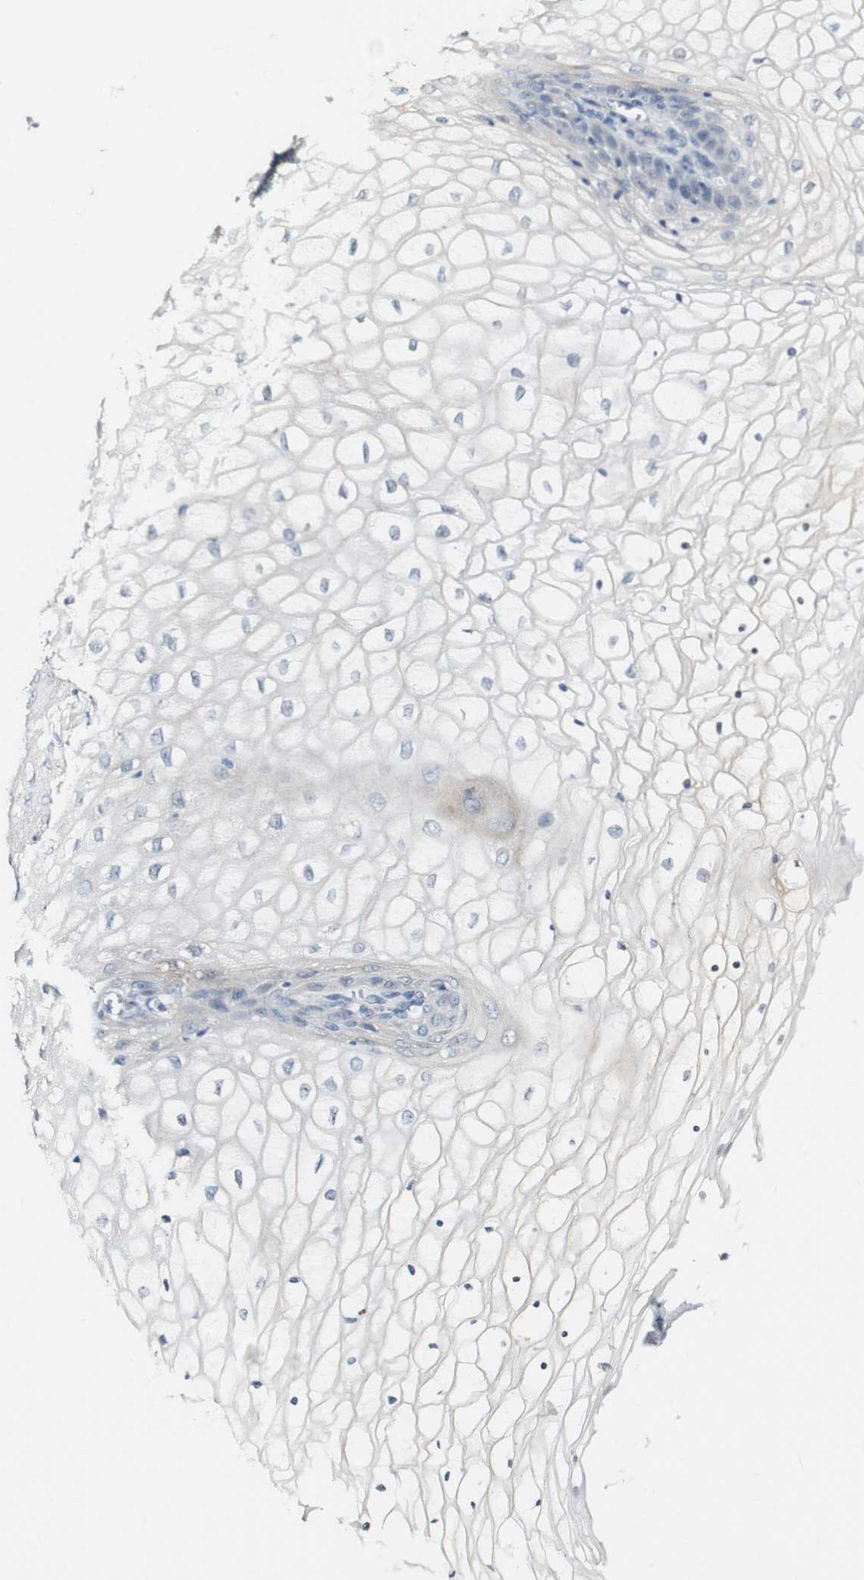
{"staining": {"intensity": "negative", "quantity": "none", "location": "none"}, "tissue": "vagina", "cell_type": "Squamous epithelial cells", "image_type": "normal", "snomed": [{"axis": "morphology", "description": "Normal tissue, NOS"}, {"axis": "topography", "description": "Vagina"}], "caption": "This is a histopathology image of IHC staining of benign vagina, which shows no positivity in squamous epithelial cells.", "gene": "FMO3", "patient": {"sex": "female", "age": 34}}